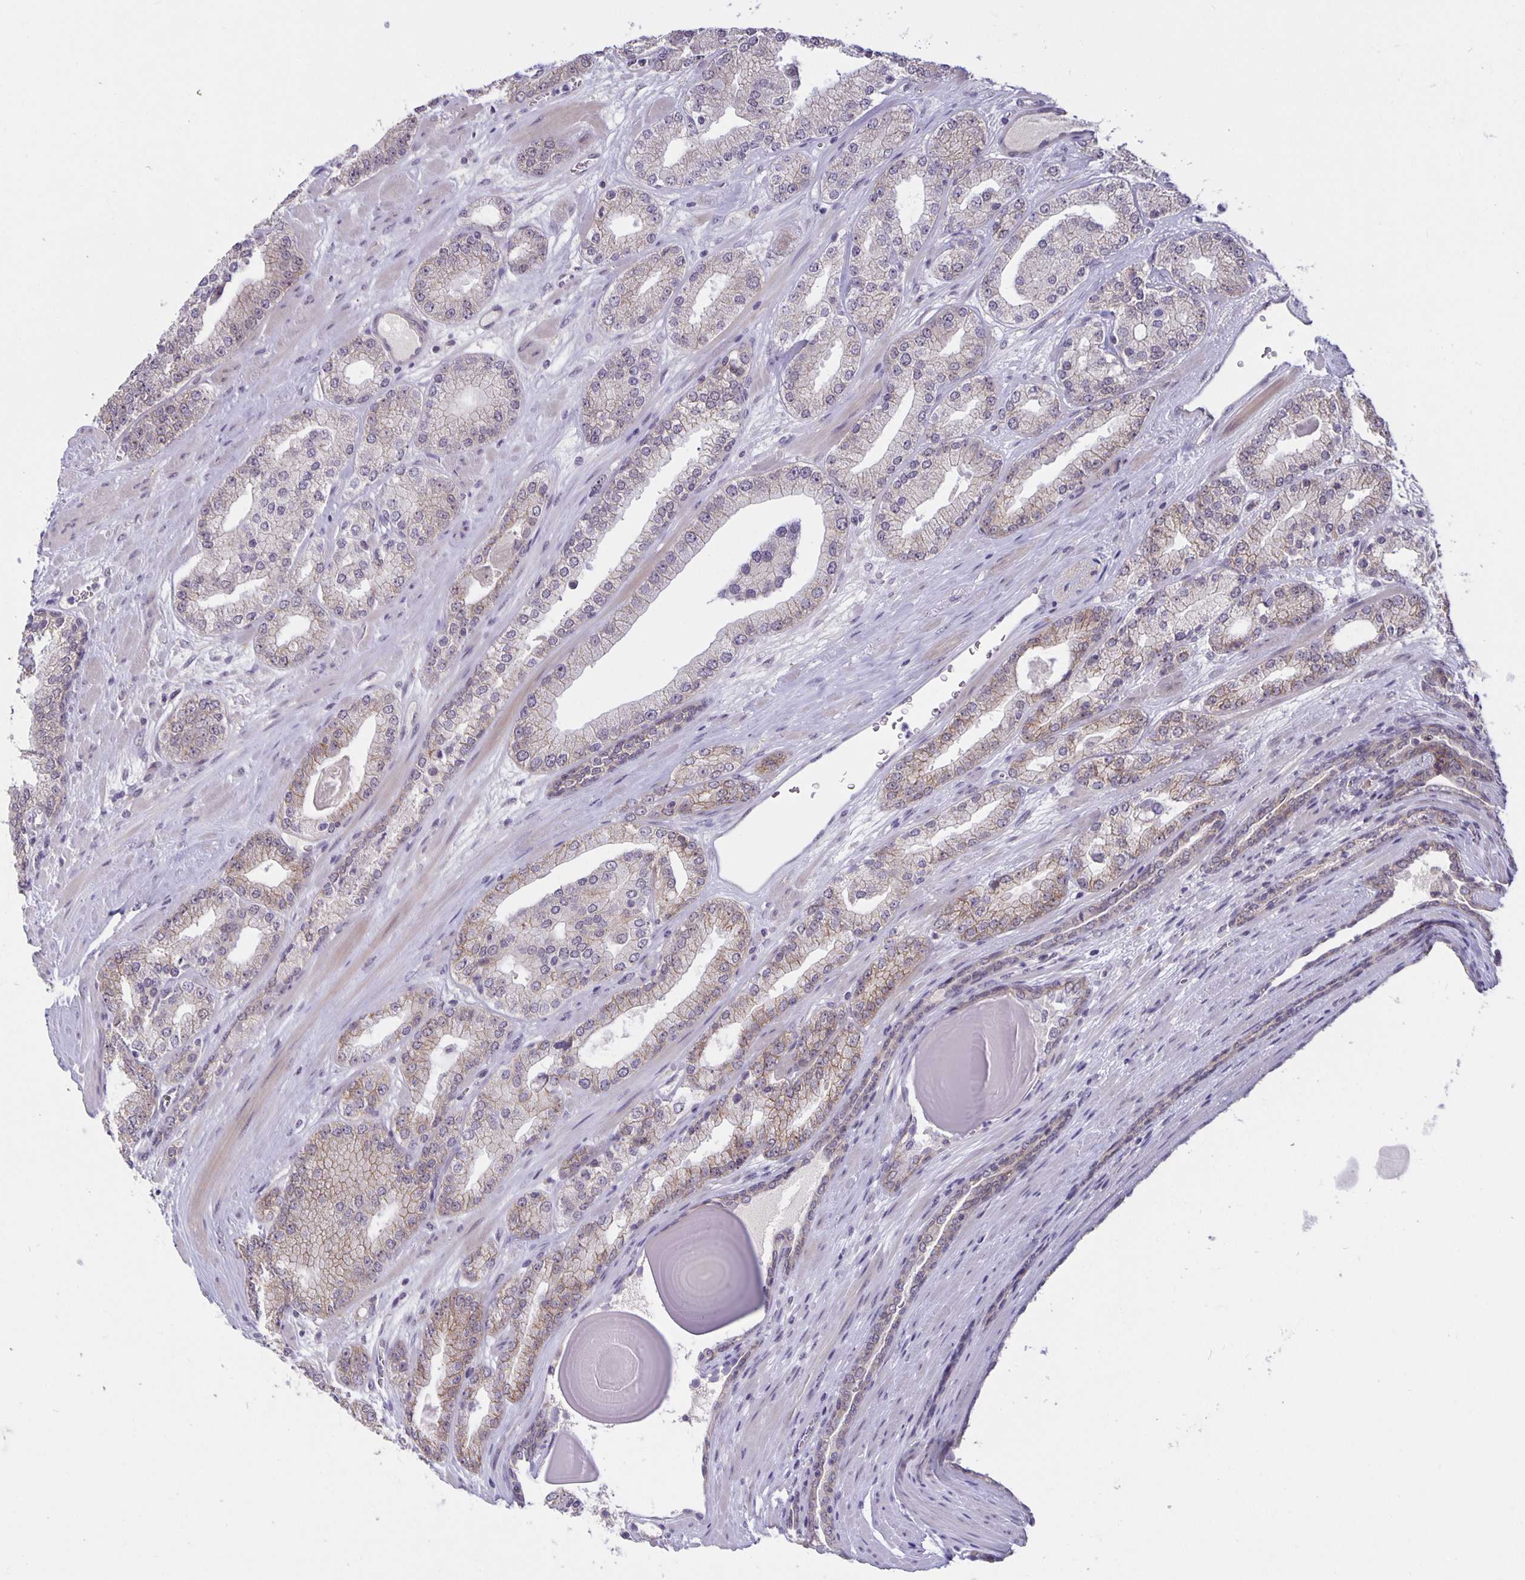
{"staining": {"intensity": "weak", "quantity": "<25%", "location": "cytoplasmic/membranous"}, "tissue": "prostate cancer", "cell_type": "Tumor cells", "image_type": "cancer", "snomed": [{"axis": "morphology", "description": "Adenocarcinoma, High grade"}, {"axis": "topography", "description": "Prostate"}], "caption": "Immunohistochemical staining of high-grade adenocarcinoma (prostate) shows no significant staining in tumor cells. (Immunohistochemistry, brightfield microscopy, high magnification).", "gene": "ARVCF", "patient": {"sex": "male", "age": 64}}